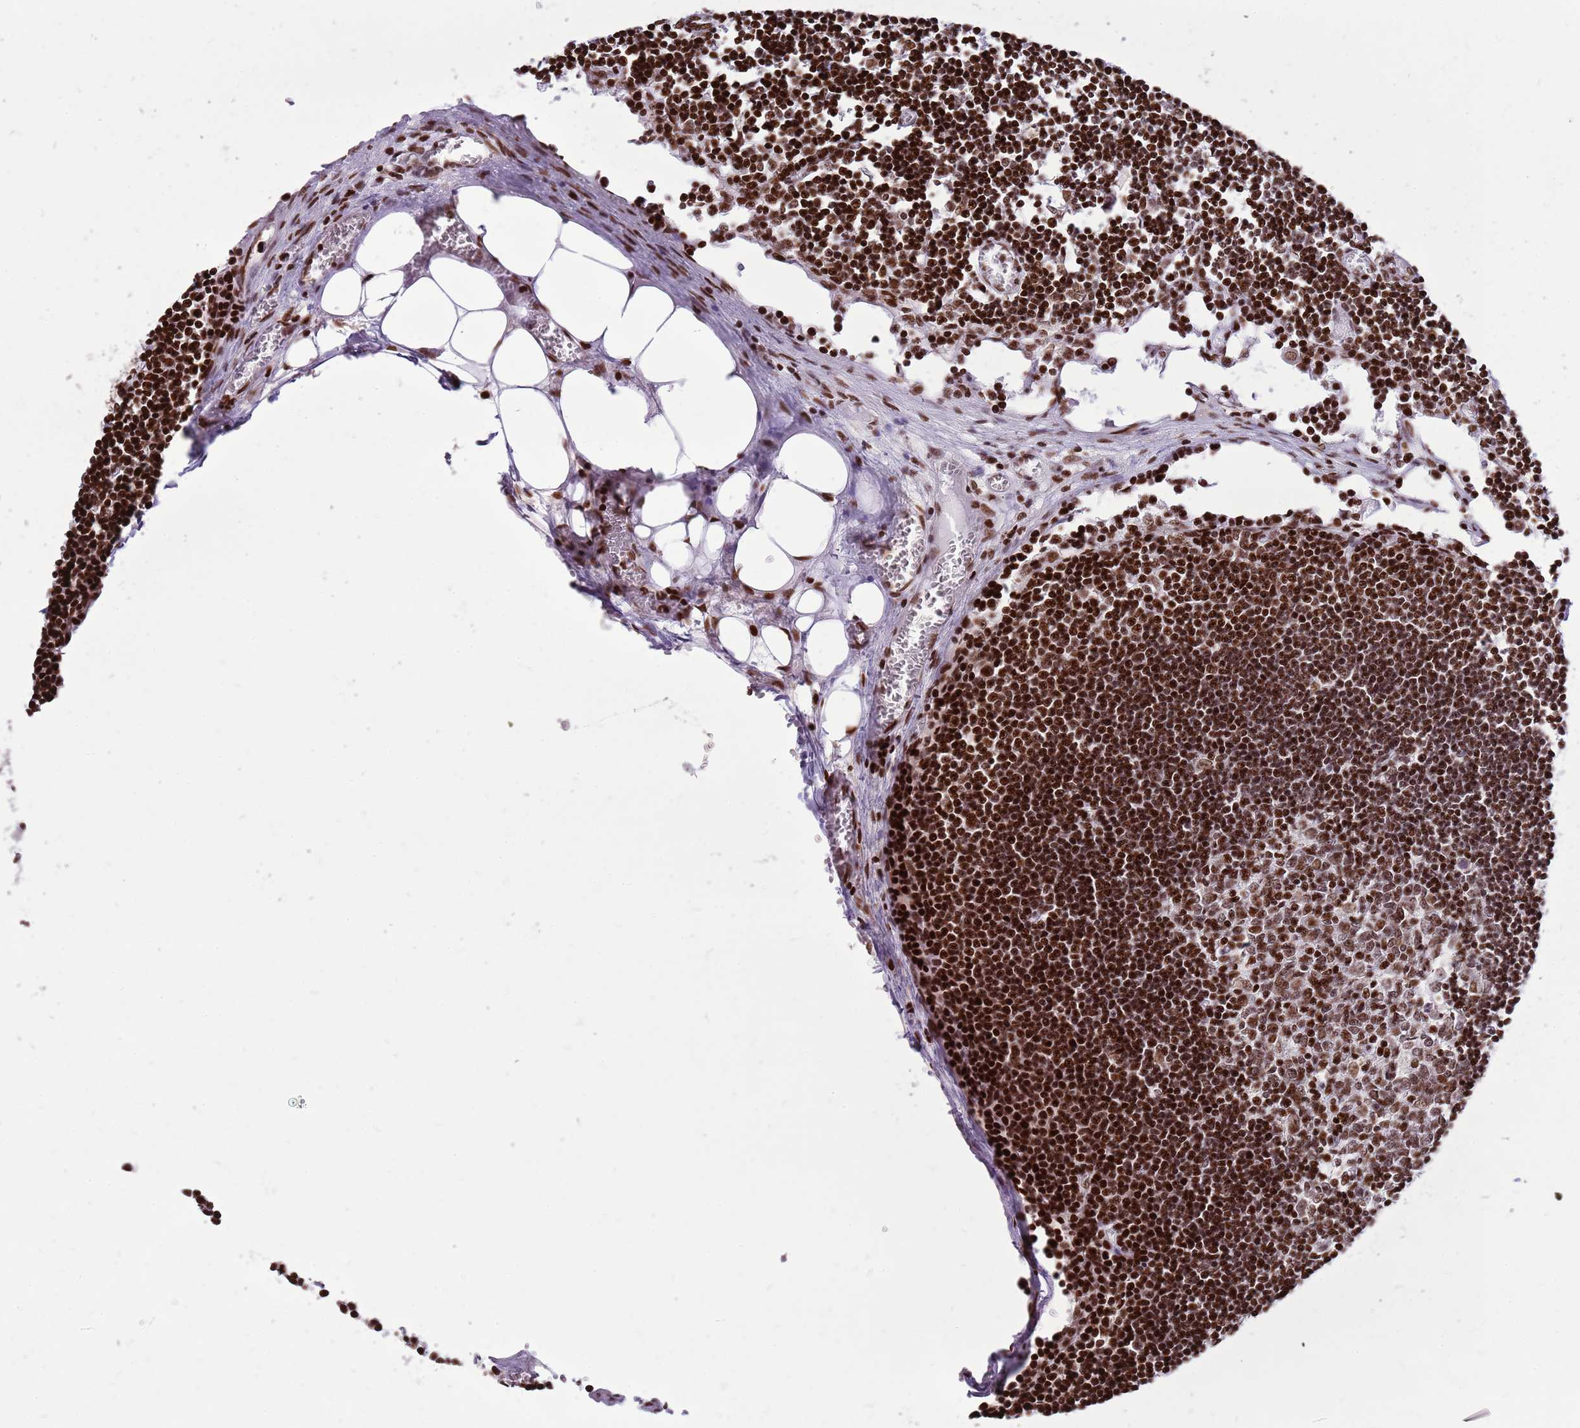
{"staining": {"intensity": "moderate", "quantity": "25%-75%", "location": "nuclear"}, "tissue": "lymph node", "cell_type": "Germinal center cells", "image_type": "normal", "snomed": [{"axis": "morphology", "description": "Normal tissue, NOS"}, {"axis": "topography", "description": "Lymph node"}], "caption": "Approximately 25%-75% of germinal center cells in benign human lymph node show moderate nuclear protein expression as visualized by brown immunohistochemical staining.", "gene": "WASHC4", "patient": {"sex": "female", "age": 11}}